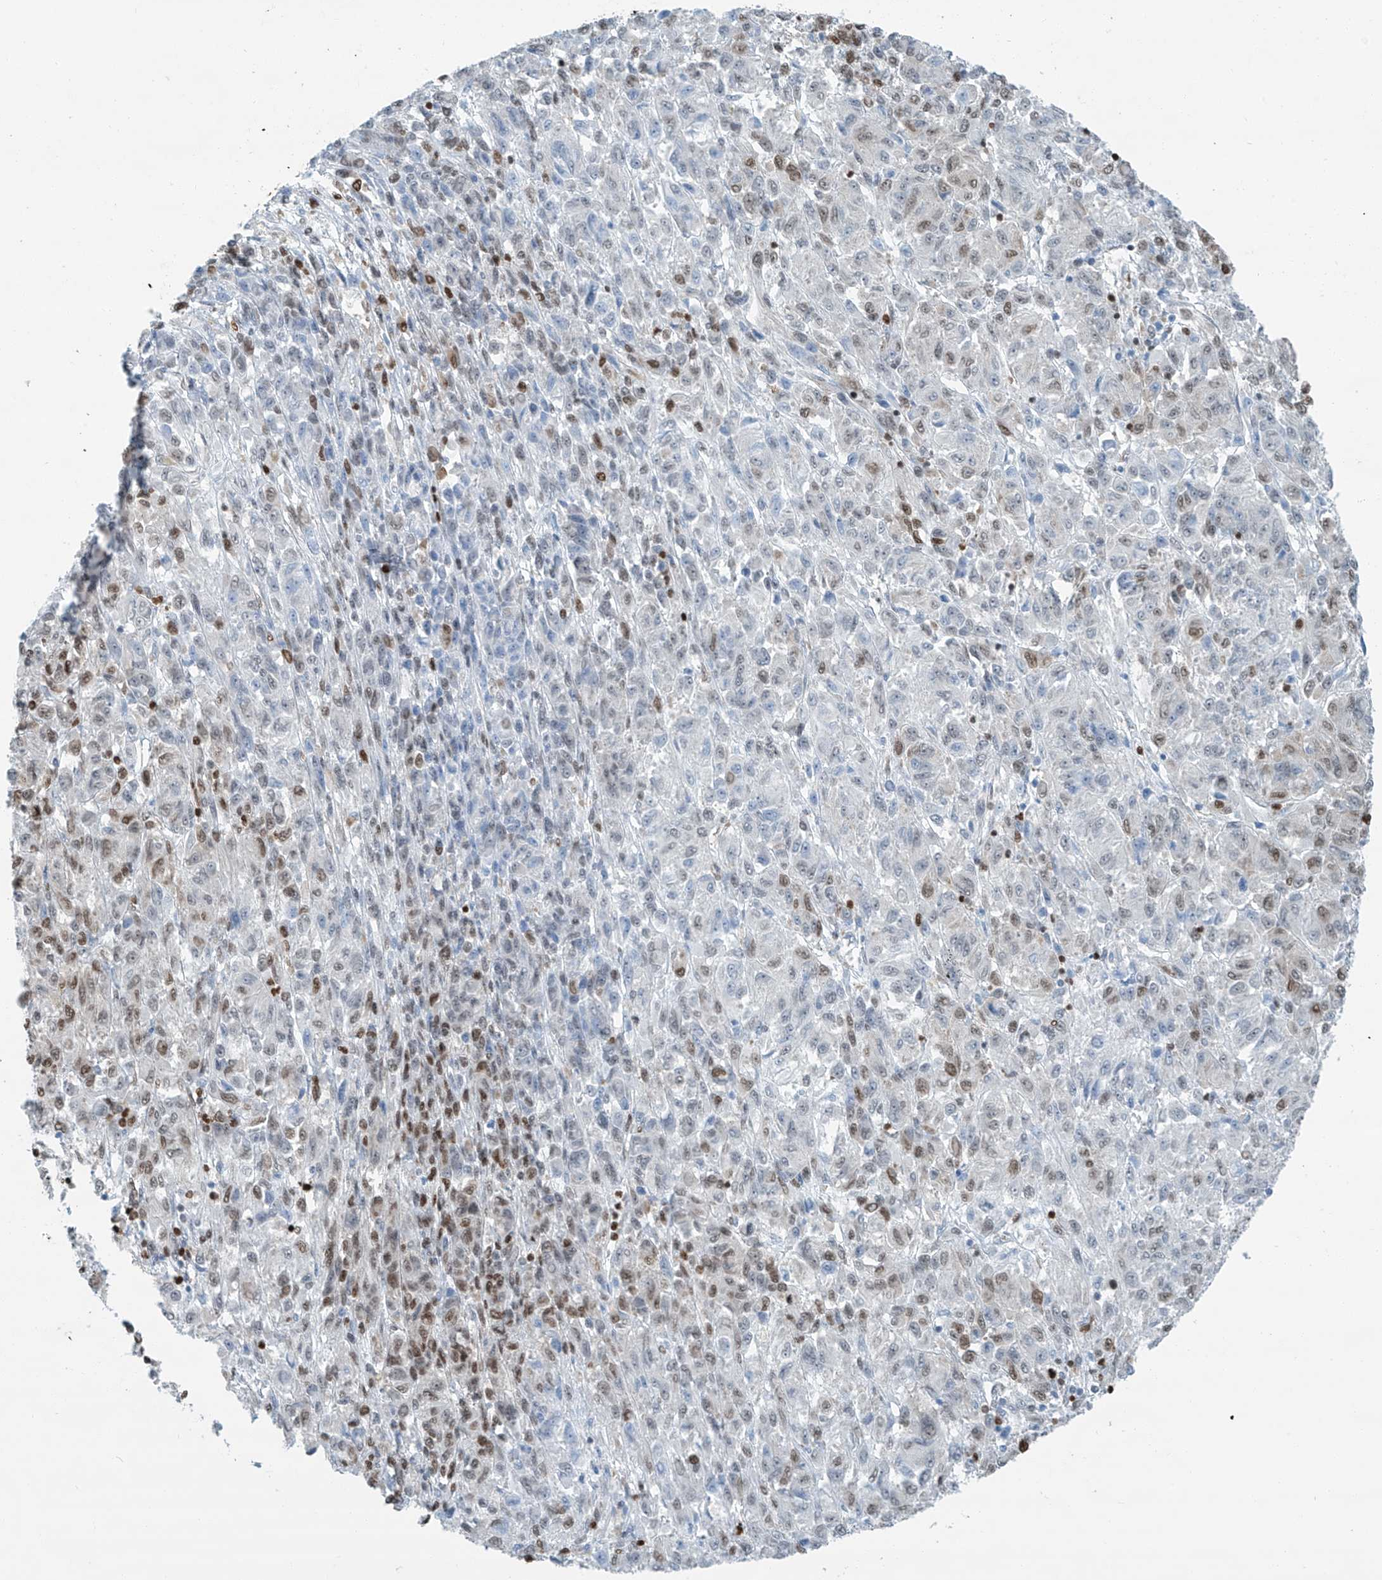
{"staining": {"intensity": "weak", "quantity": "25%-75%", "location": "nuclear"}, "tissue": "melanoma", "cell_type": "Tumor cells", "image_type": "cancer", "snomed": [{"axis": "morphology", "description": "Malignant melanoma, Metastatic site"}, {"axis": "topography", "description": "Lung"}], "caption": "Tumor cells show low levels of weak nuclear positivity in about 25%-75% of cells in melanoma.", "gene": "SARNP", "patient": {"sex": "male", "age": 64}}